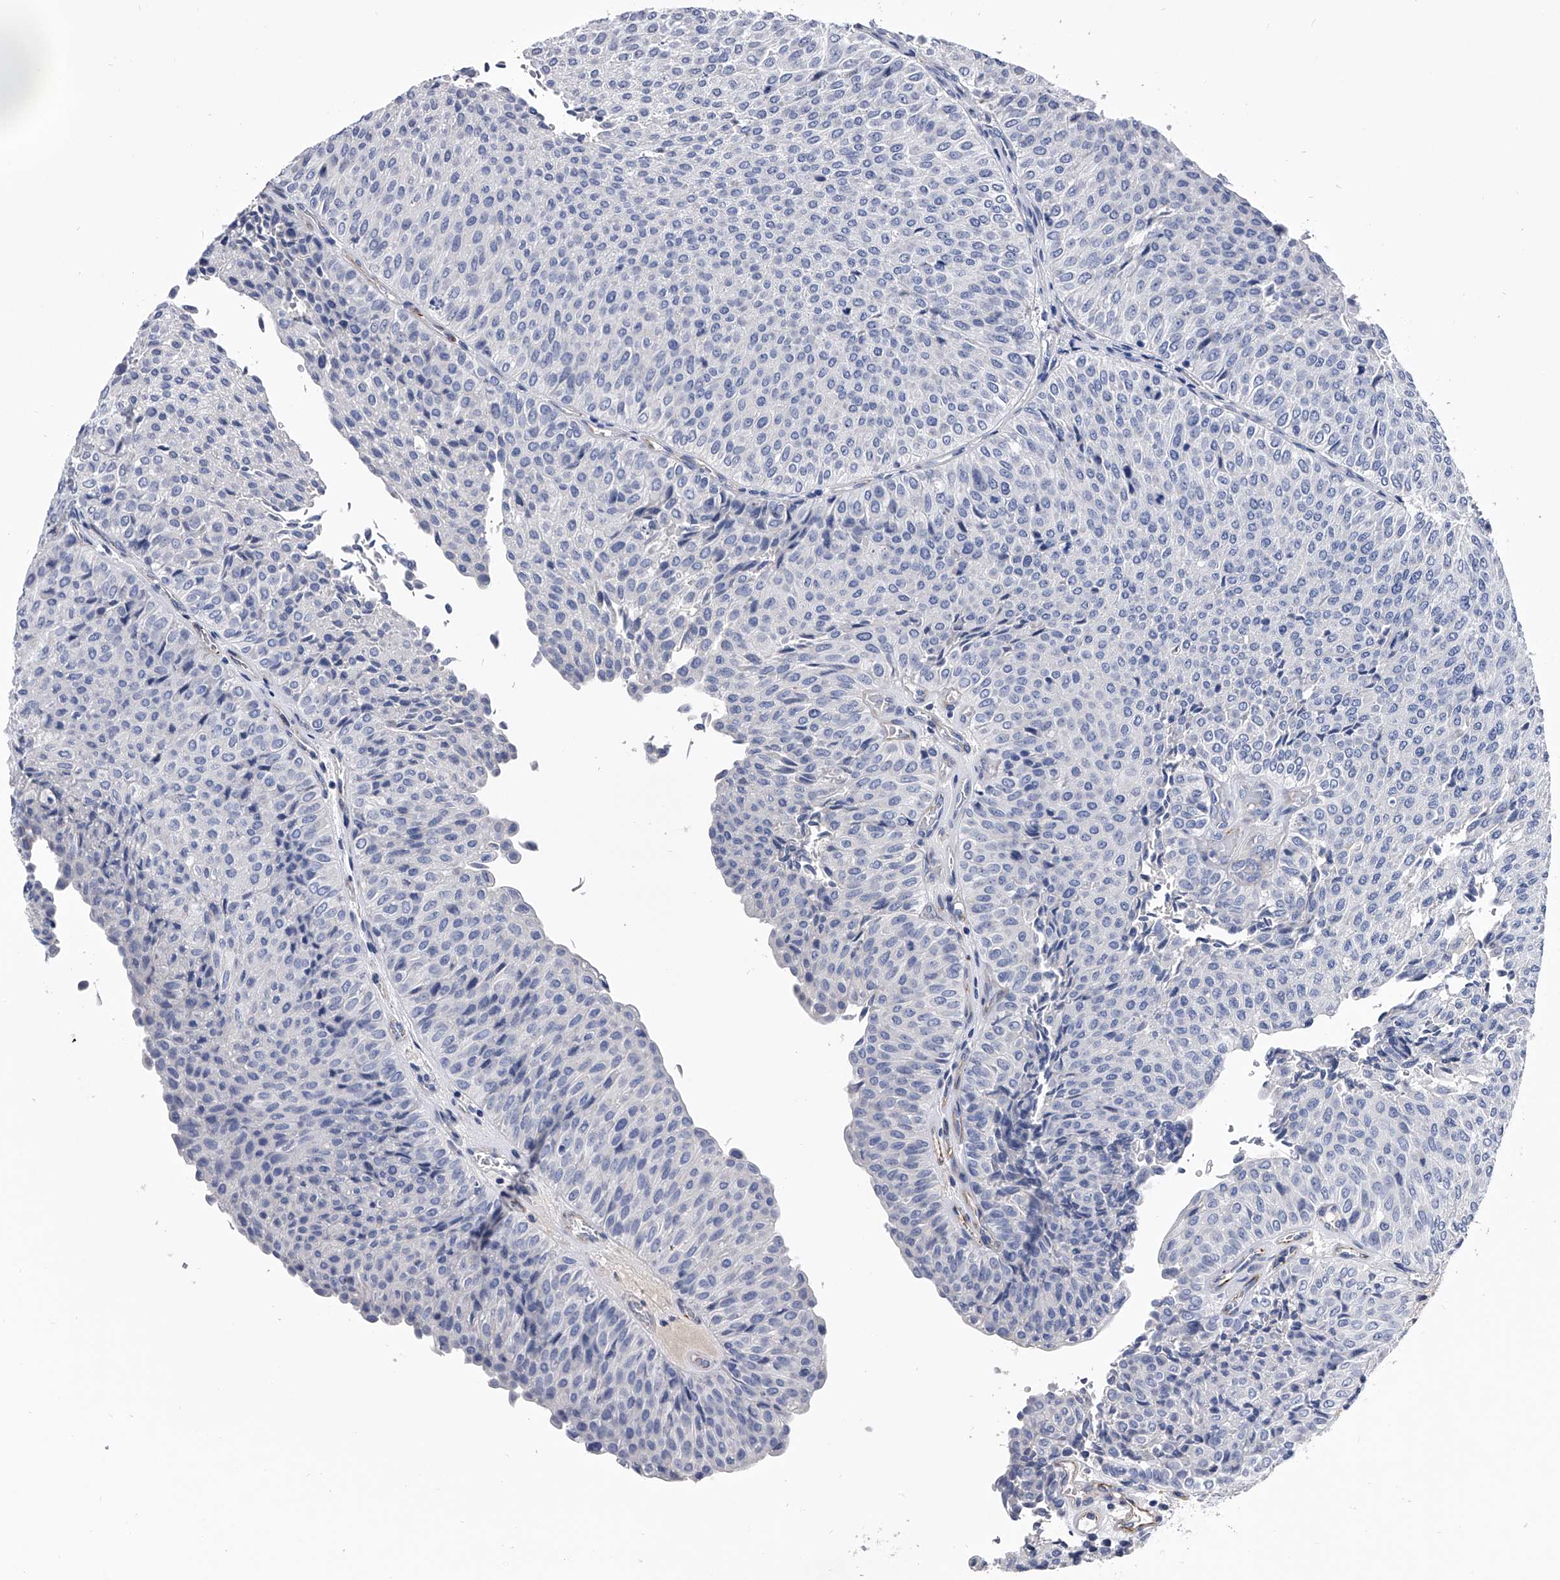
{"staining": {"intensity": "negative", "quantity": "none", "location": "none"}, "tissue": "urothelial cancer", "cell_type": "Tumor cells", "image_type": "cancer", "snomed": [{"axis": "morphology", "description": "Urothelial carcinoma, Low grade"}, {"axis": "topography", "description": "Urinary bladder"}], "caption": "Urothelial cancer was stained to show a protein in brown. There is no significant staining in tumor cells. (DAB immunohistochemistry visualized using brightfield microscopy, high magnification).", "gene": "EFCAB7", "patient": {"sex": "male", "age": 78}}